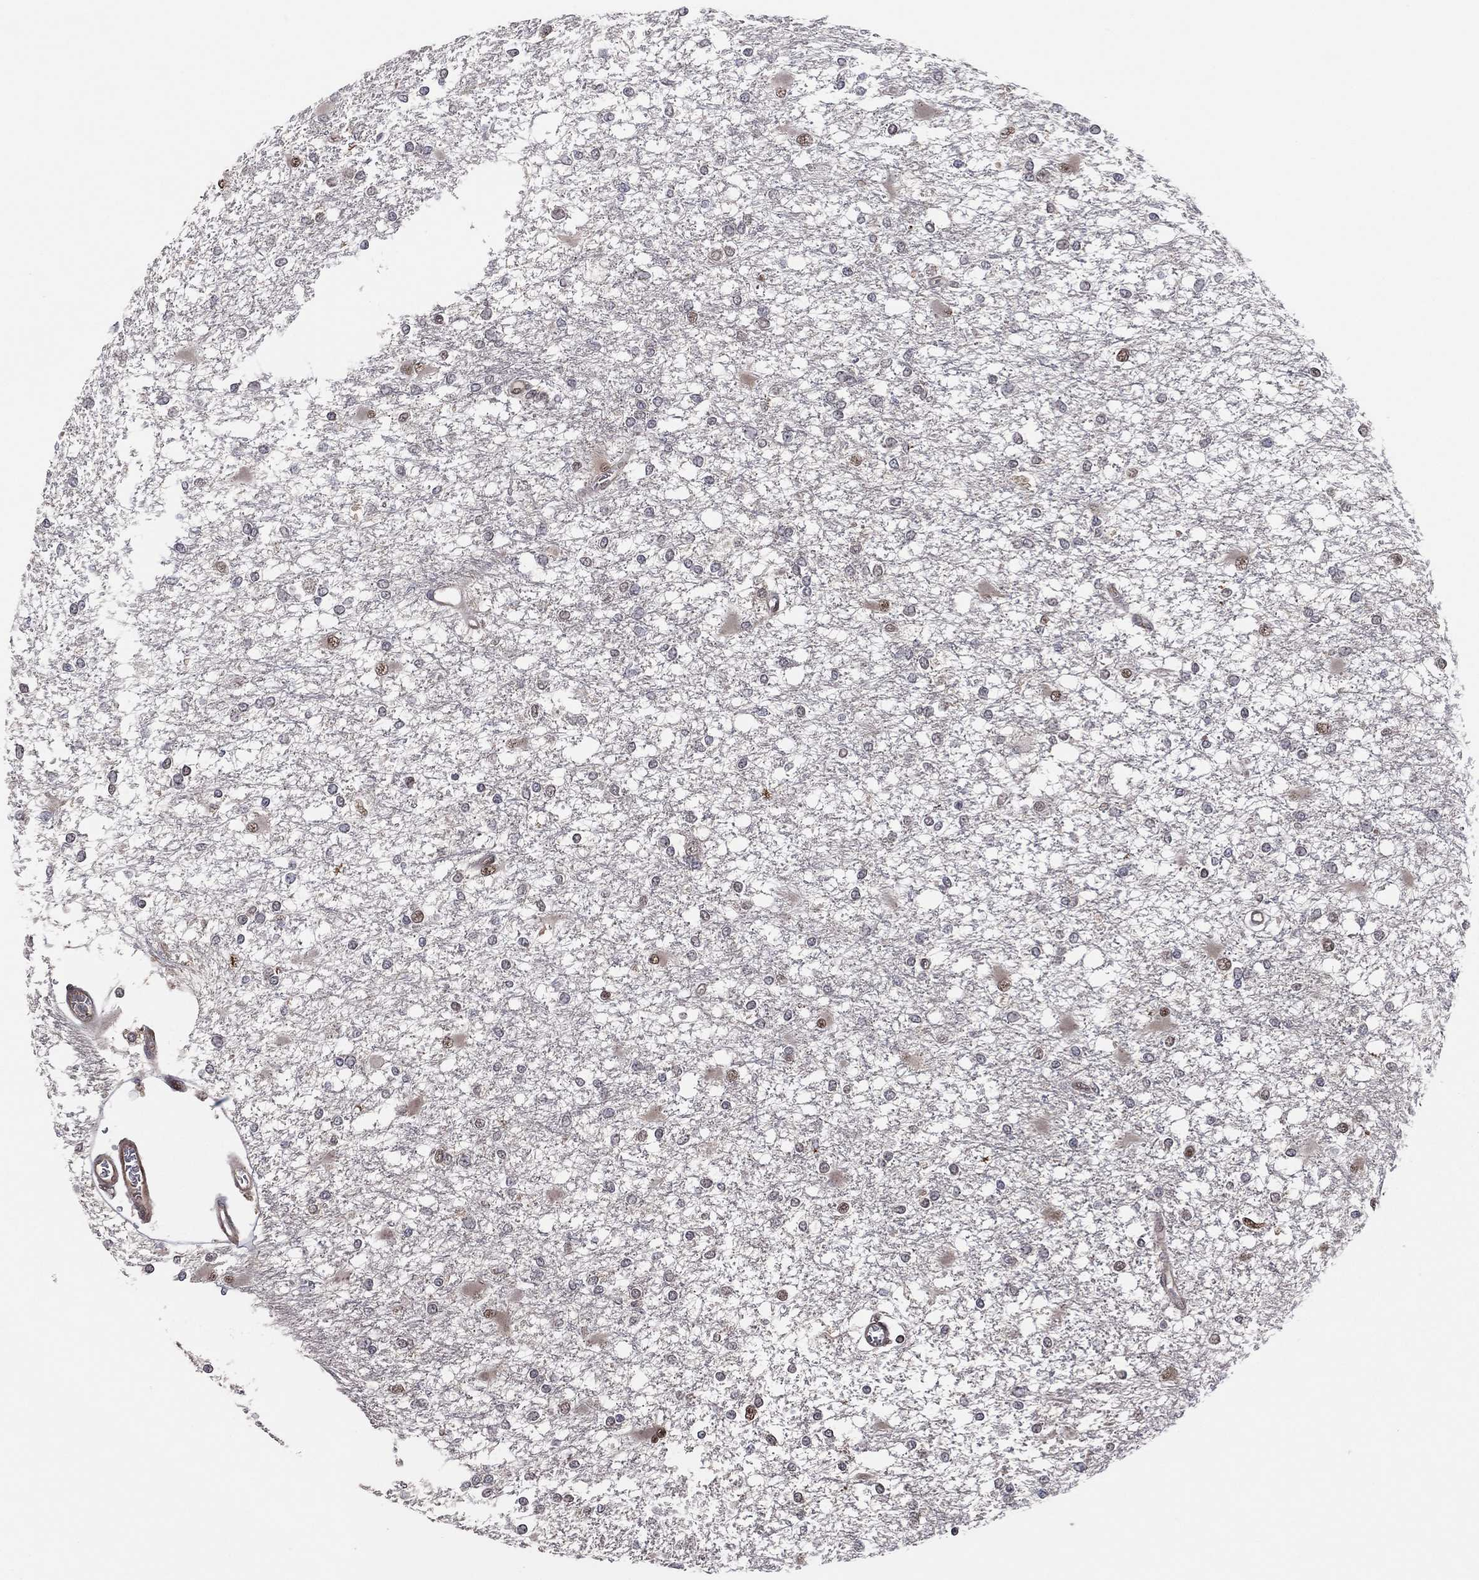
{"staining": {"intensity": "moderate", "quantity": "<25%", "location": "cytoplasmic/membranous,nuclear"}, "tissue": "glioma", "cell_type": "Tumor cells", "image_type": "cancer", "snomed": [{"axis": "morphology", "description": "Glioma, malignant, High grade"}, {"axis": "topography", "description": "Cerebral cortex"}], "caption": "Immunohistochemistry (IHC) of glioma demonstrates low levels of moderate cytoplasmic/membranous and nuclear staining in about <25% of tumor cells.", "gene": "ICOSLG", "patient": {"sex": "male", "age": 79}}